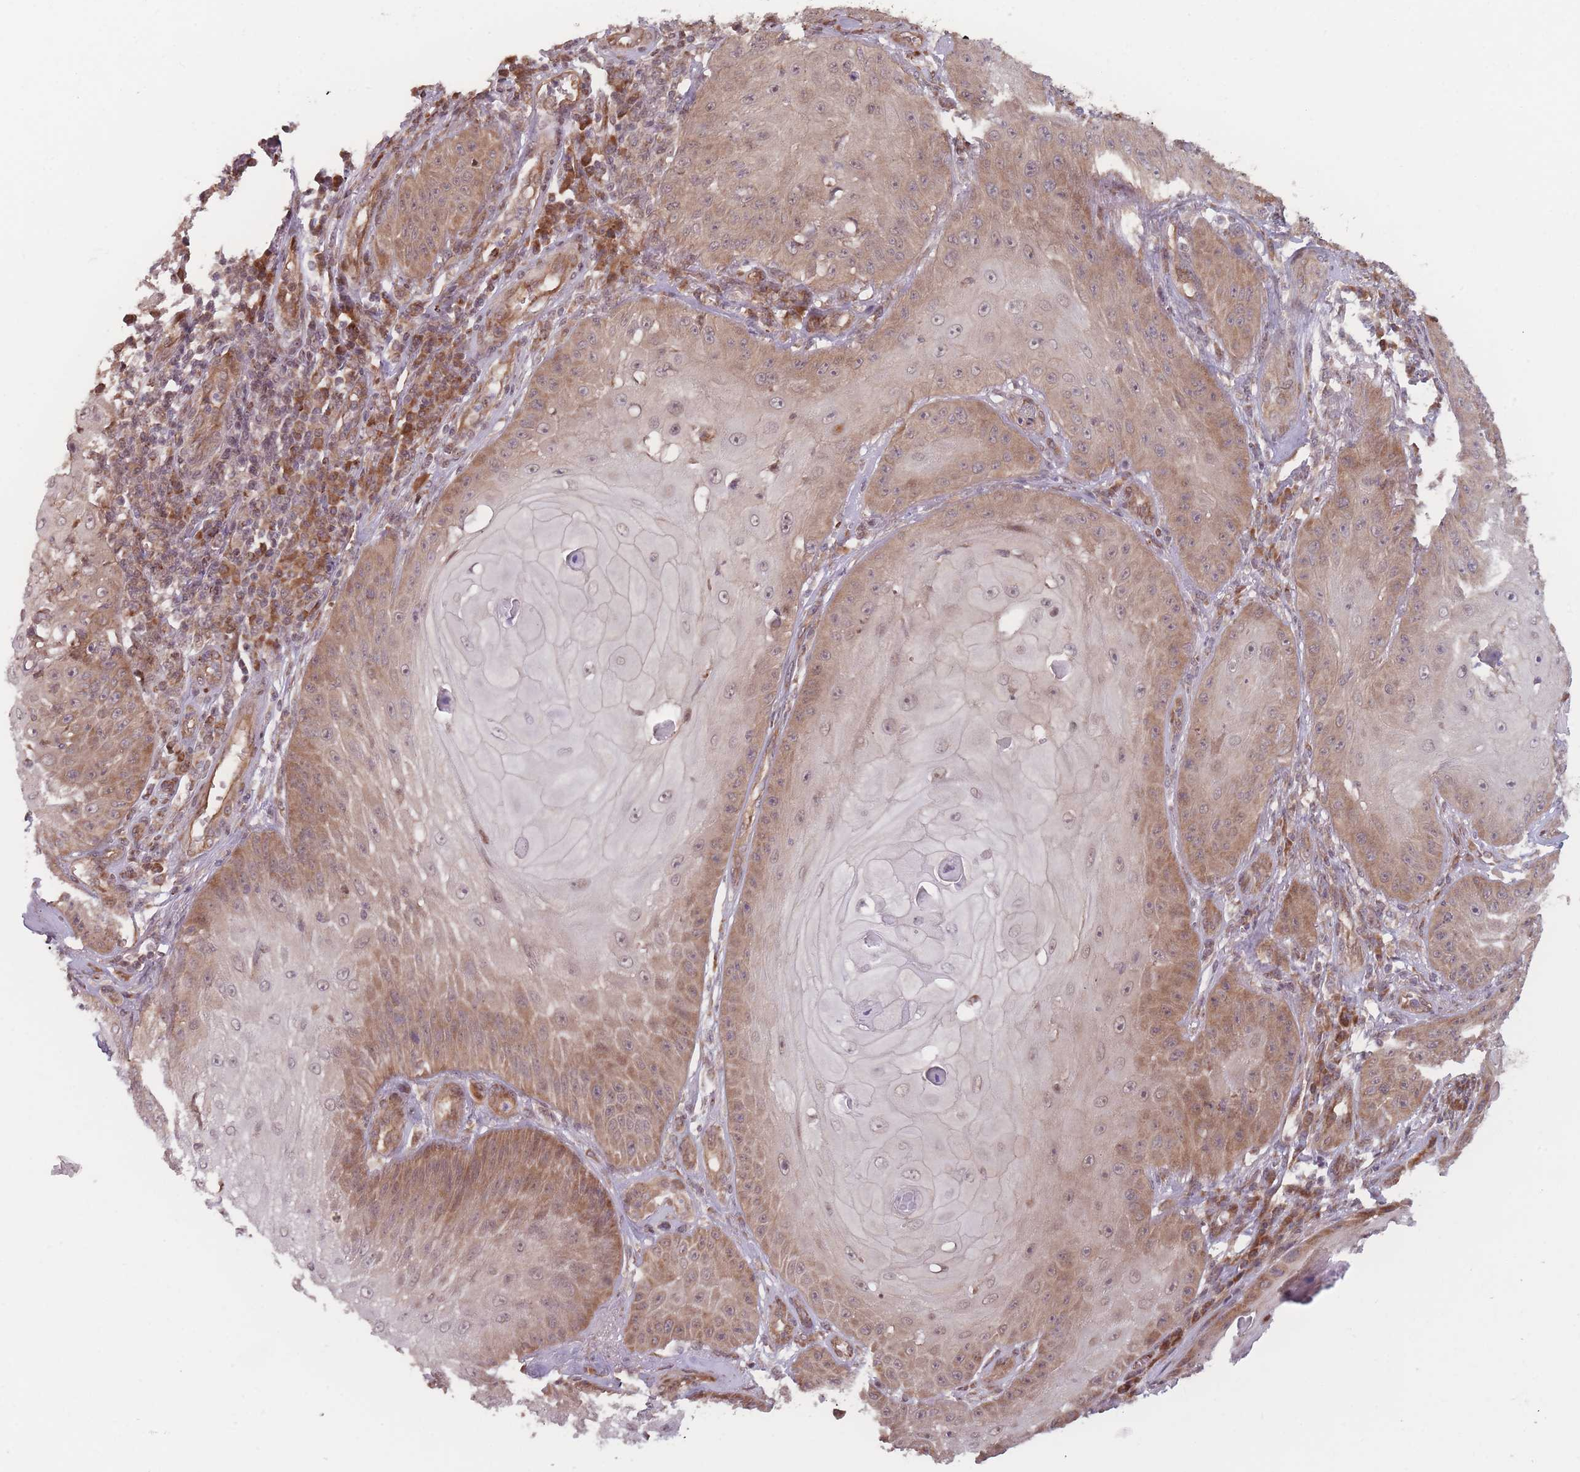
{"staining": {"intensity": "moderate", "quantity": "25%-75%", "location": "cytoplasmic/membranous"}, "tissue": "skin cancer", "cell_type": "Tumor cells", "image_type": "cancer", "snomed": [{"axis": "morphology", "description": "Squamous cell carcinoma, NOS"}, {"axis": "topography", "description": "Skin"}], "caption": "Squamous cell carcinoma (skin) stained for a protein demonstrates moderate cytoplasmic/membranous positivity in tumor cells.", "gene": "RPS18", "patient": {"sex": "male", "age": 70}}